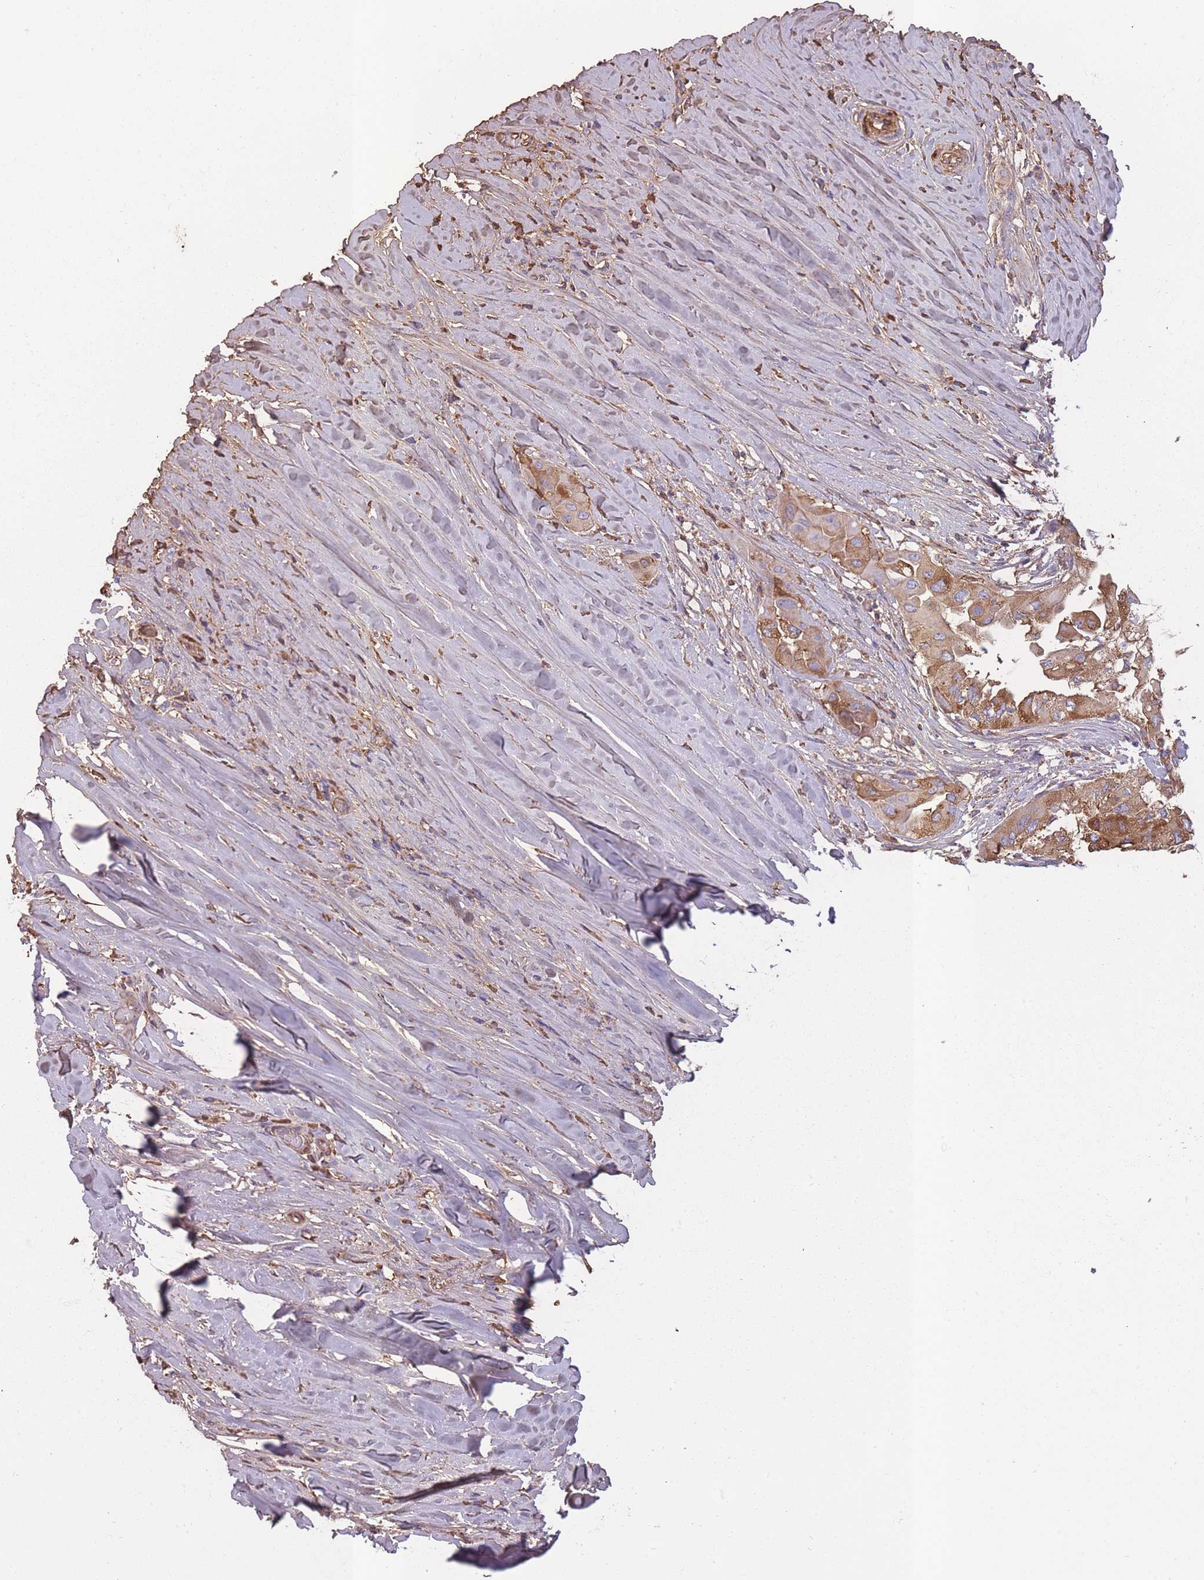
{"staining": {"intensity": "strong", "quantity": ">75%", "location": "cytoplasmic/membranous"}, "tissue": "thyroid cancer", "cell_type": "Tumor cells", "image_type": "cancer", "snomed": [{"axis": "morphology", "description": "Papillary adenocarcinoma, NOS"}, {"axis": "topography", "description": "Thyroid gland"}], "caption": "About >75% of tumor cells in human thyroid cancer show strong cytoplasmic/membranous protein staining as visualized by brown immunohistochemical staining.", "gene": "KAT2A", "patient": {"sex": "female", "age": 59}}